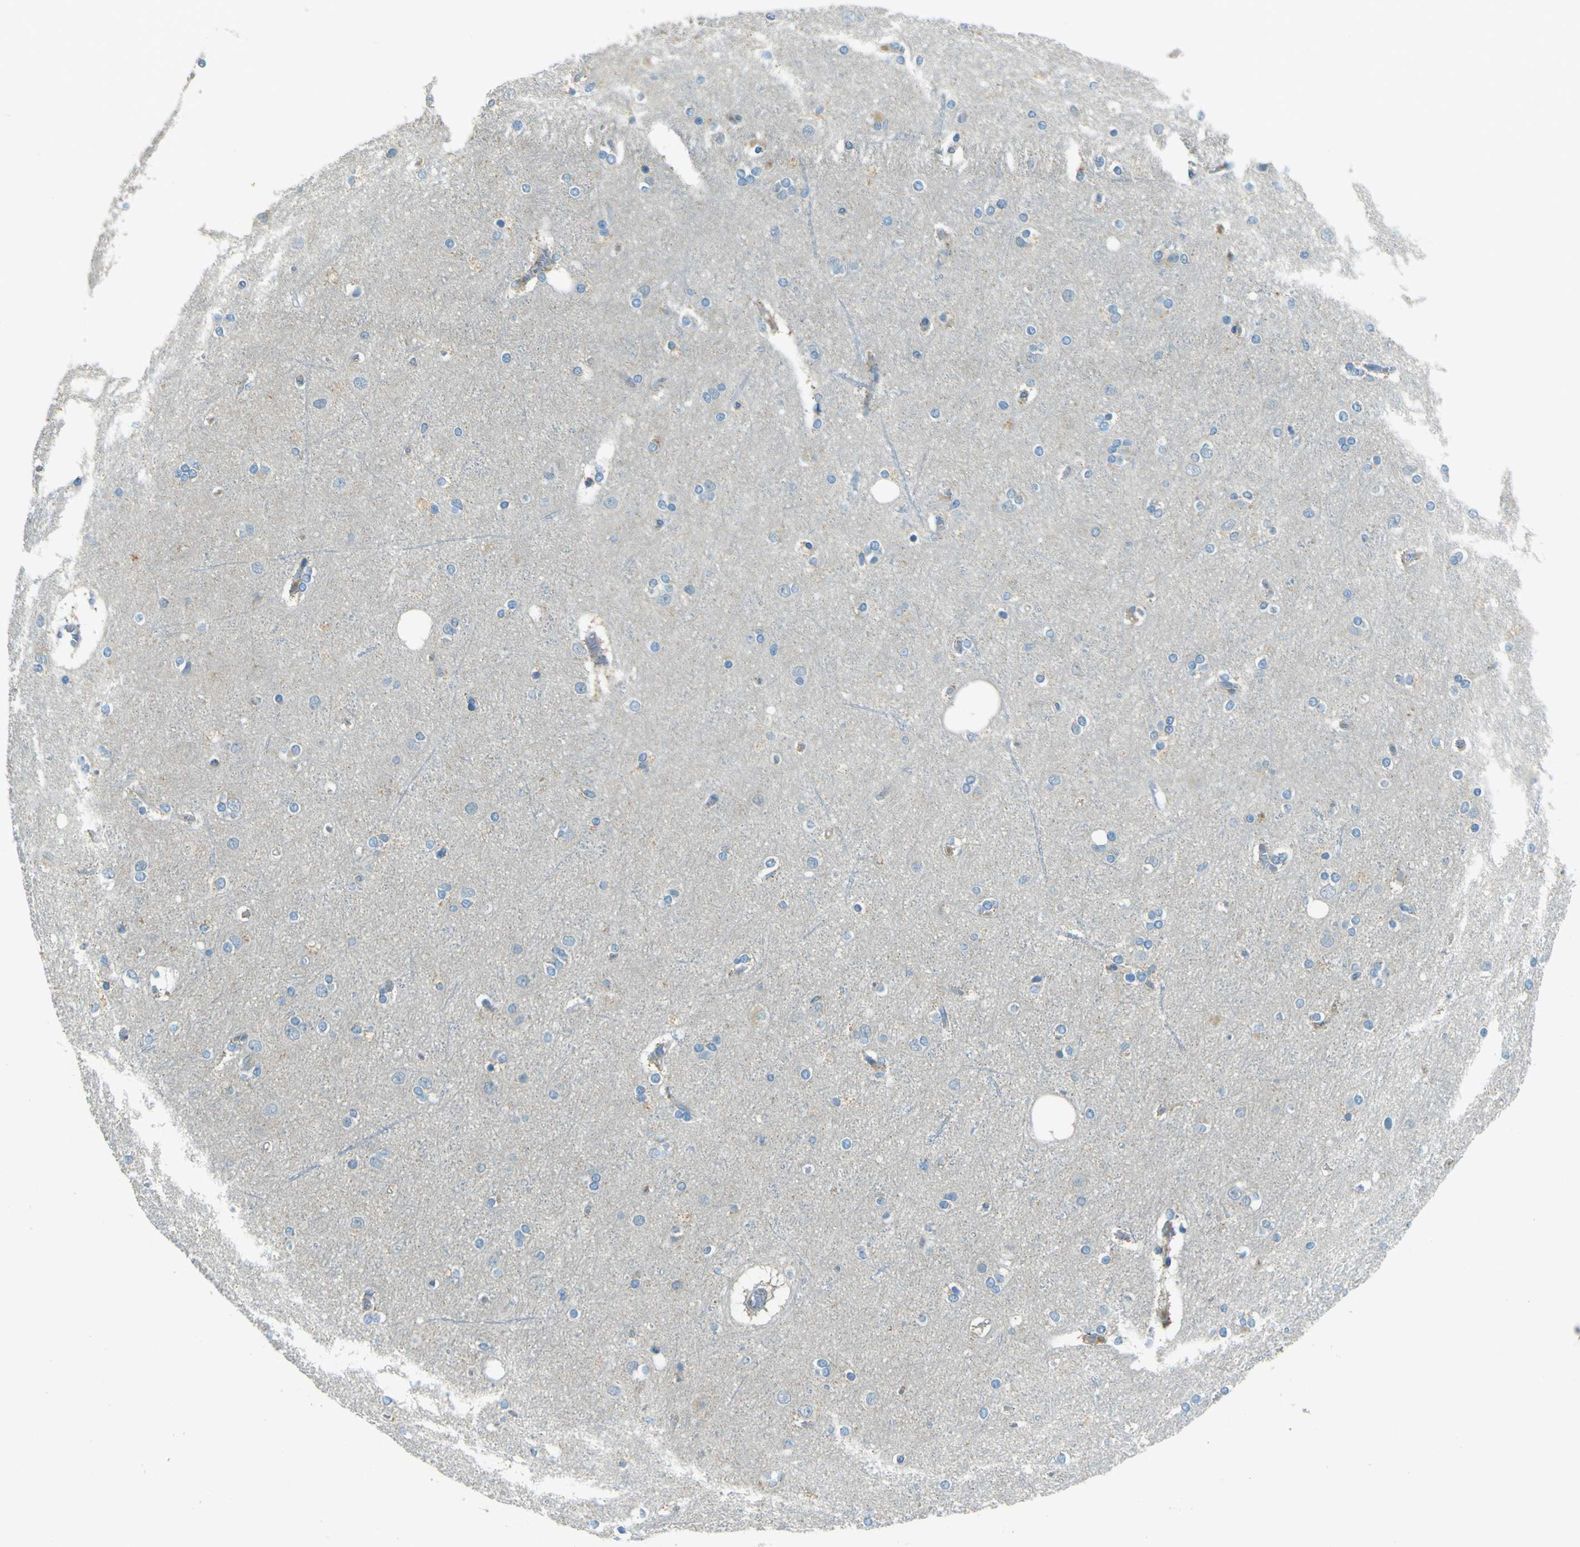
{"staining": {"intensity": "negative", "quantity": "none", "location": "none"}, "tissue": "cerebral cortex", "cell_type": "Endothelial cells", "image_type": "normal", "snomed": [{"axis": "morphology", "description": "Normal tissue, NOS"}, {"axis": "topography", "description": "Cerebral cortex"}], "caption": "The photomicrograph demonstrates no staining of endothelial cells in normal cerebral cortex. Nuclei are stained in blue.", "gene": "FKTN", "patient": {"sex": "female", "age": 54}}